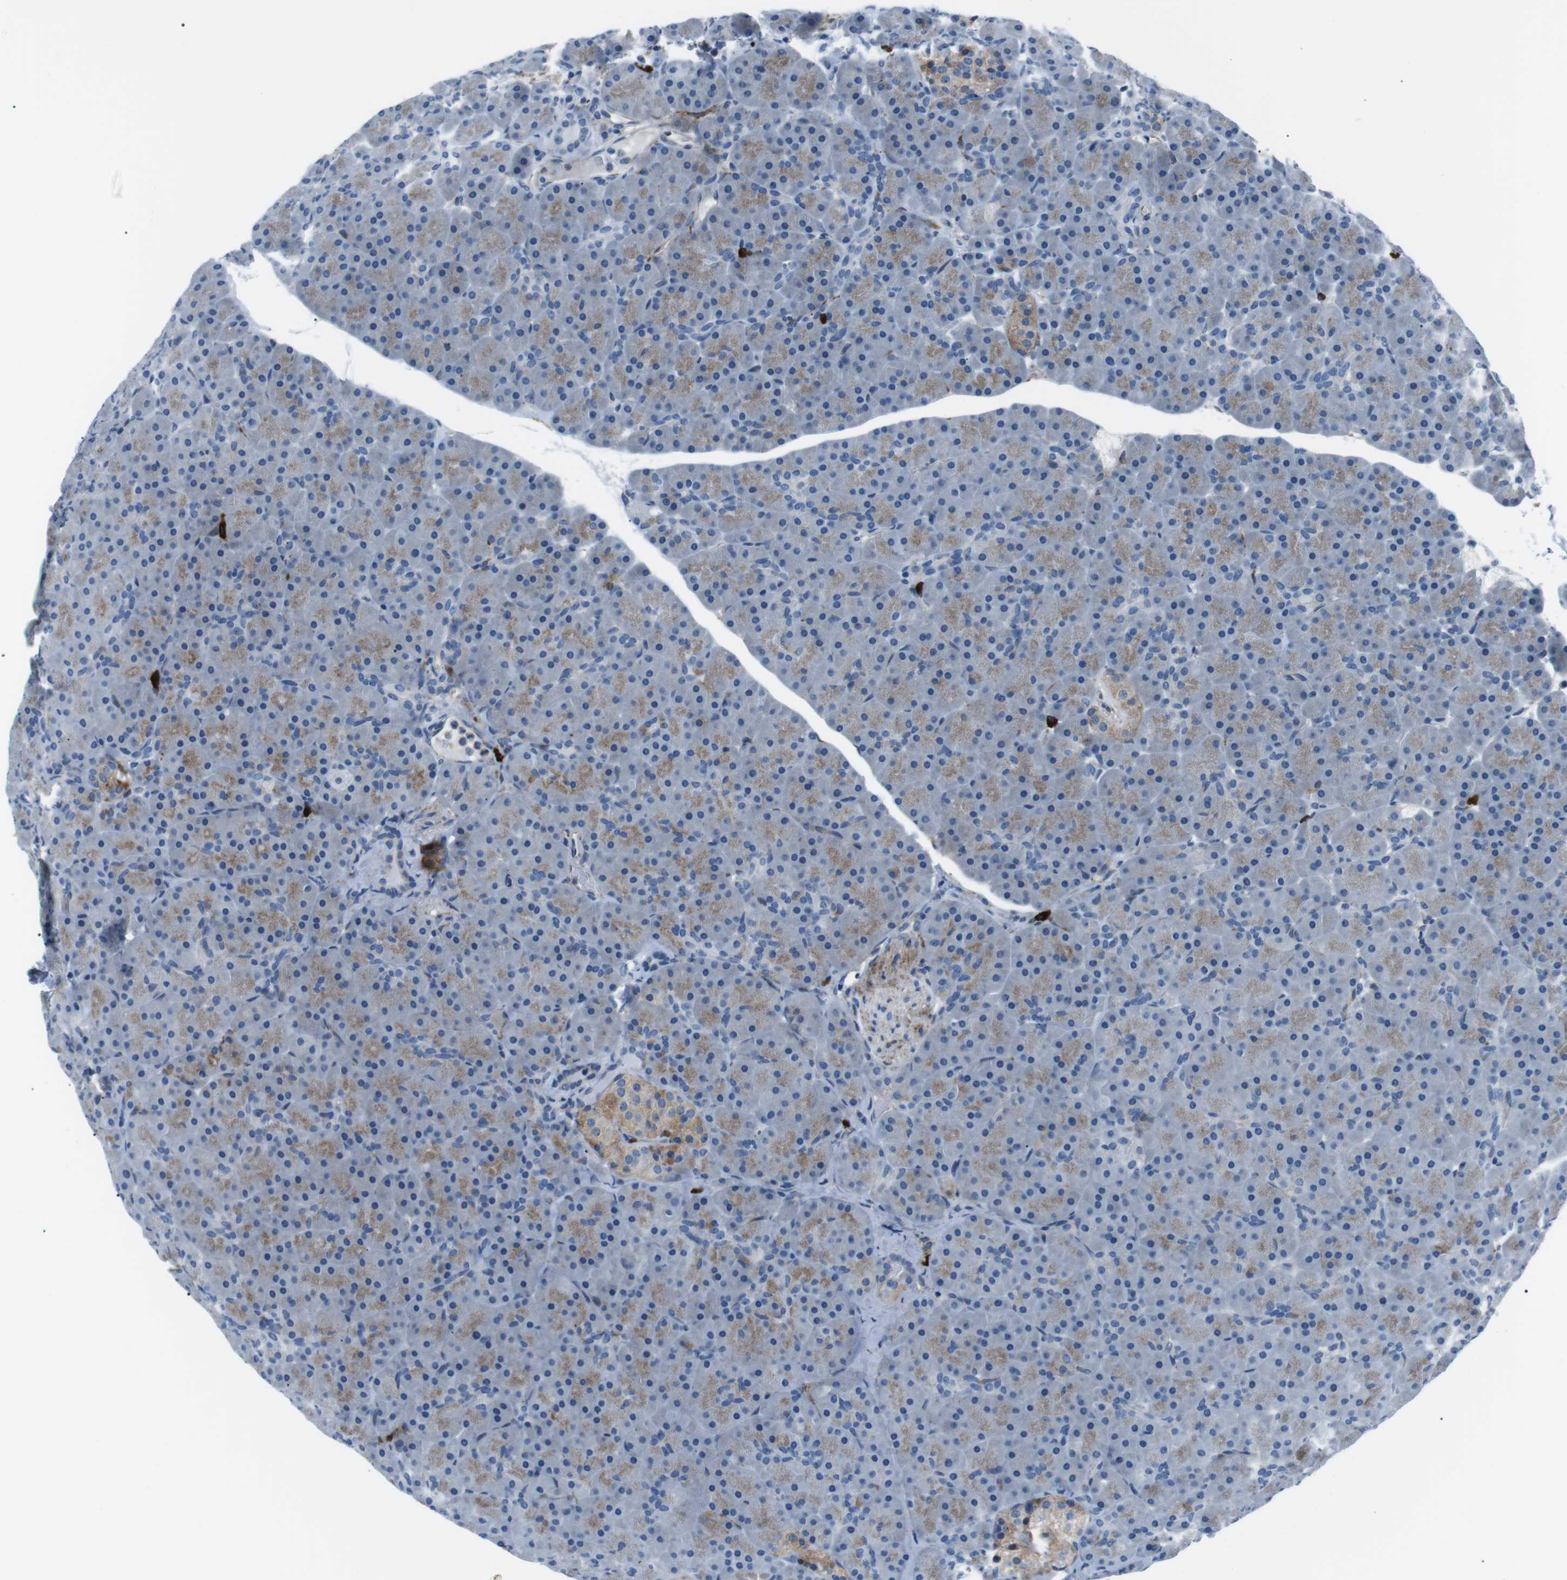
{"staining": {"intensity": "weak", "quantity": "<25%", "location": "cytoplasmic/membranous"}, "tissue": "pancreas", "cell_type": "Exocrine glandular cells", "image_type": "normal", "snomed": [{"axis": "morphology", "description": "Normal tissue, NOS"}, {"axis": "topography", "description": "Pancreas"}], "caption": "Exocrine glandular cells show no significant positivity in benign pancreas. (Stains: DAB immunohistochemistry (IHC) with hematoxylin counter stain, Microscopy: brightfield microscopy at high magnification).", "gene": "CSF2RA", "patient": {"sex": "male", "age": 66}}